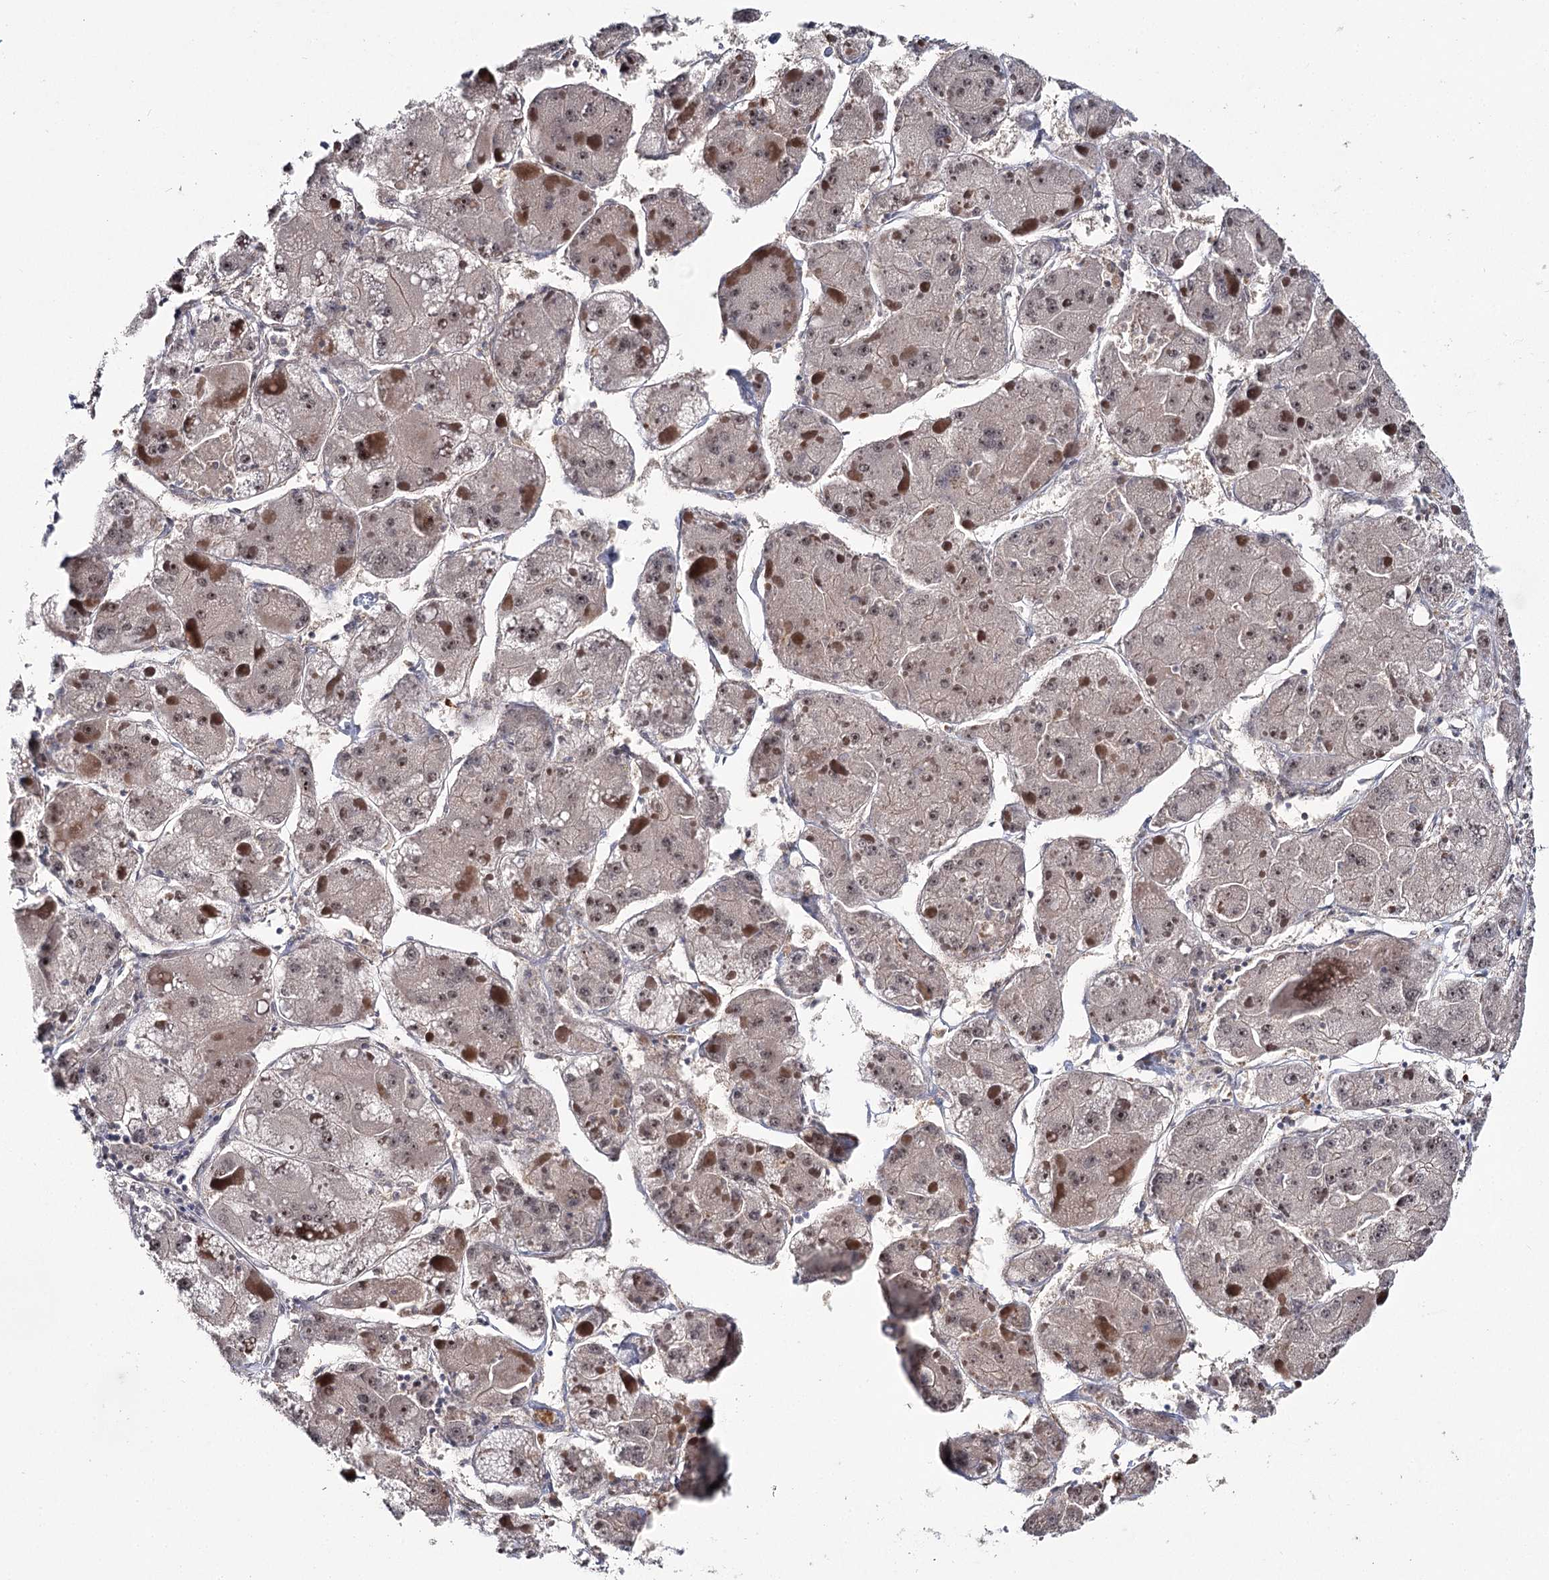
{"staining": {"intensity": "moderate", "quantity": ">75%", "location": "nuclear"}, "tissue": "liver cancer", "cell_type": "Tumor cells", "image_type": "cancer", "snomed": [{"axis": "morphology", "description": "Carcinoma, Hepatocellular, NOS"}, {"axis": "topography", "description": "Liver"}], "caption": "A brown stain highlights moderate nuclear staining of a protein in human hepatocellular carcinoma (liver) tumor cells. Immunohistochemistry (ihc) stains the protein of interest in brown and the nuclei are stained blue.", "gene": "SCAF8", "patient": {"sex": "female", "age": 73}}